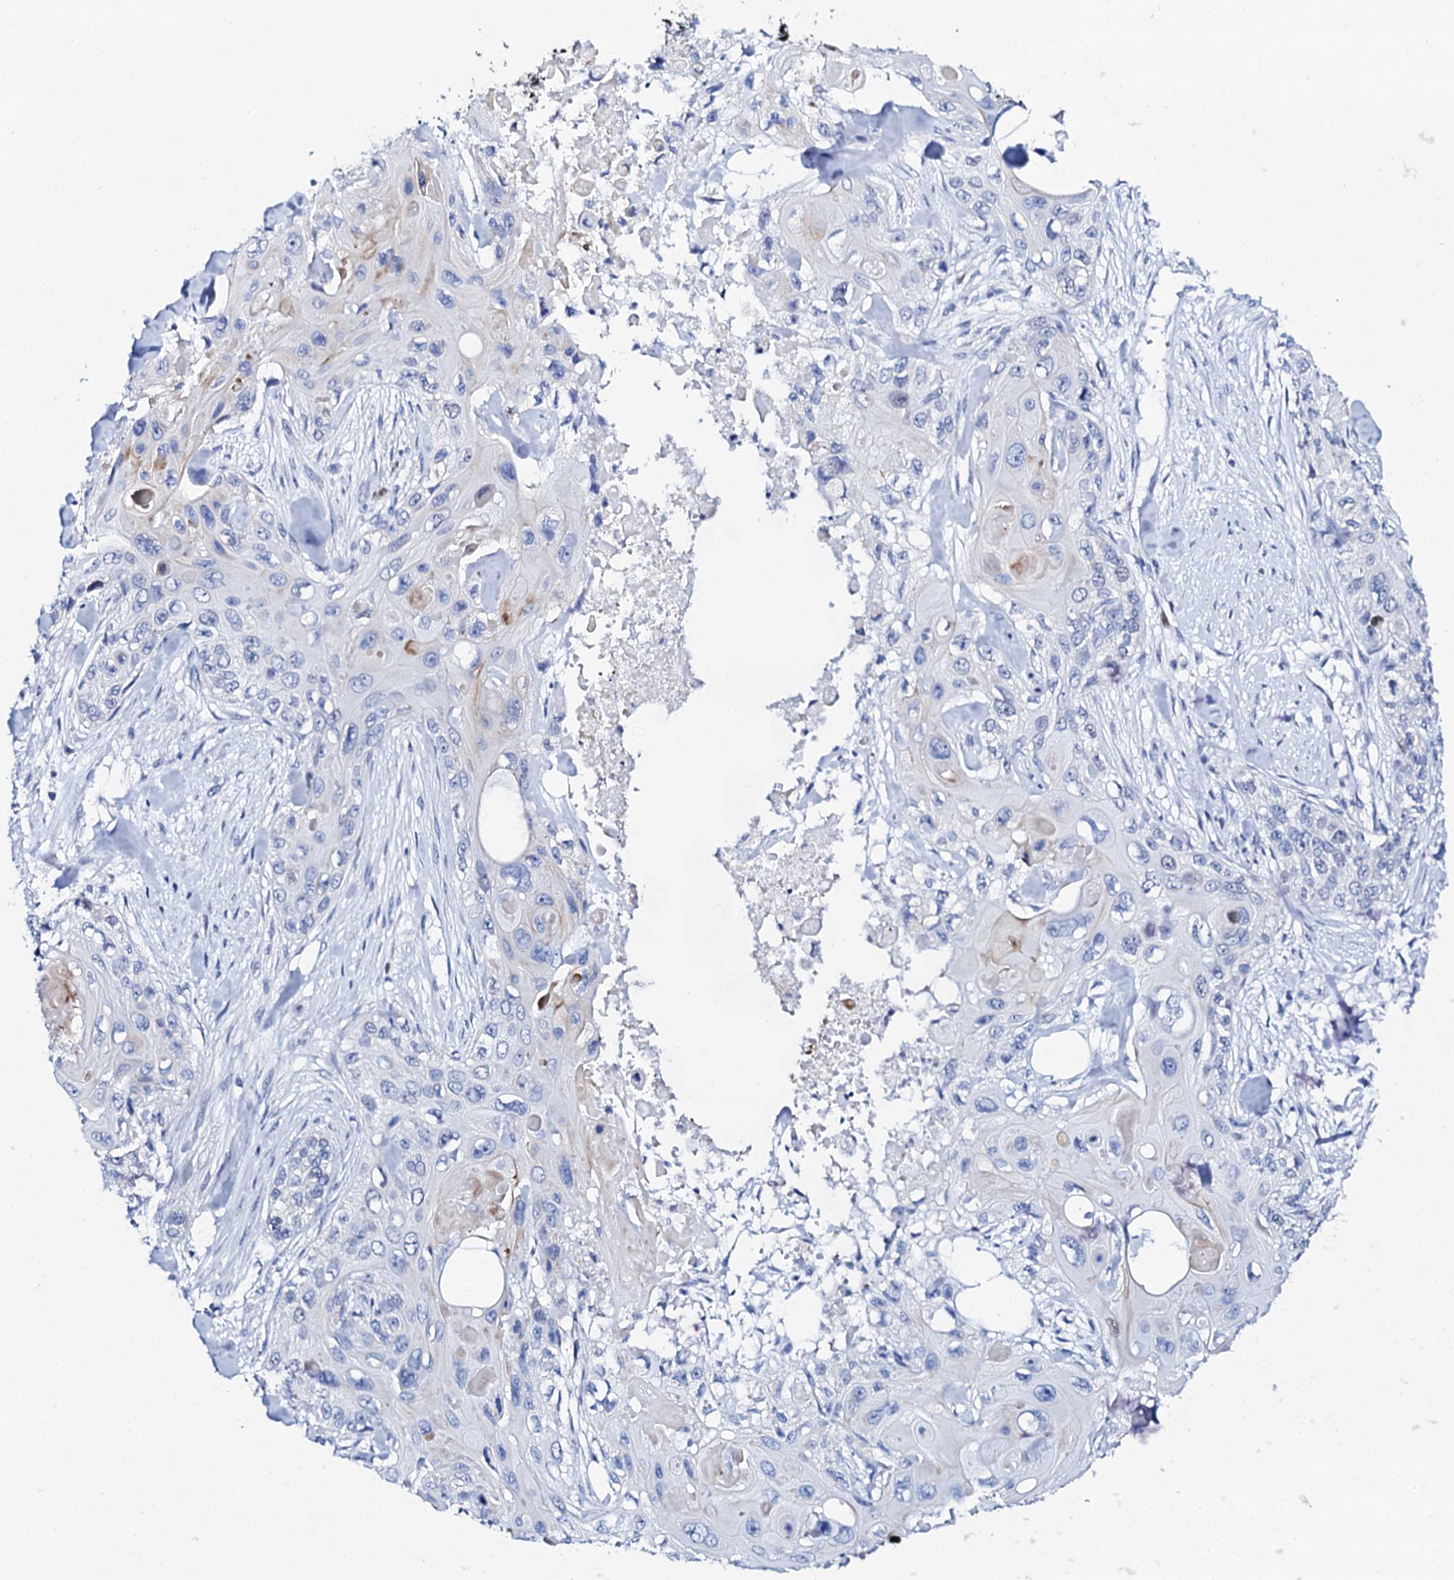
{"staining": {"intensity": "negative", "quantity": "none", "location": "none"}, "tissue": "skin cancer", "cell_type": "Tumor cells", "image_type": "cancer", "snomed": [{"axis": "morphology", "description": "Normal tissue, NOS"}, {"axis": "morphology", "description": "Squamous cell carcinoma, NOS"}, {"axis": "topography", "description": "Skin"}], "caption": "Histopathology image shows no significant protein expression in tumor cells of skin cancer (squamous cell carcinoma). (DAB immunohistochemistry (IHC) visualized using brightfield microscopy, high magnification).", "gene": "NUDT13", "patient": {"sex": "male", "age": 72}}